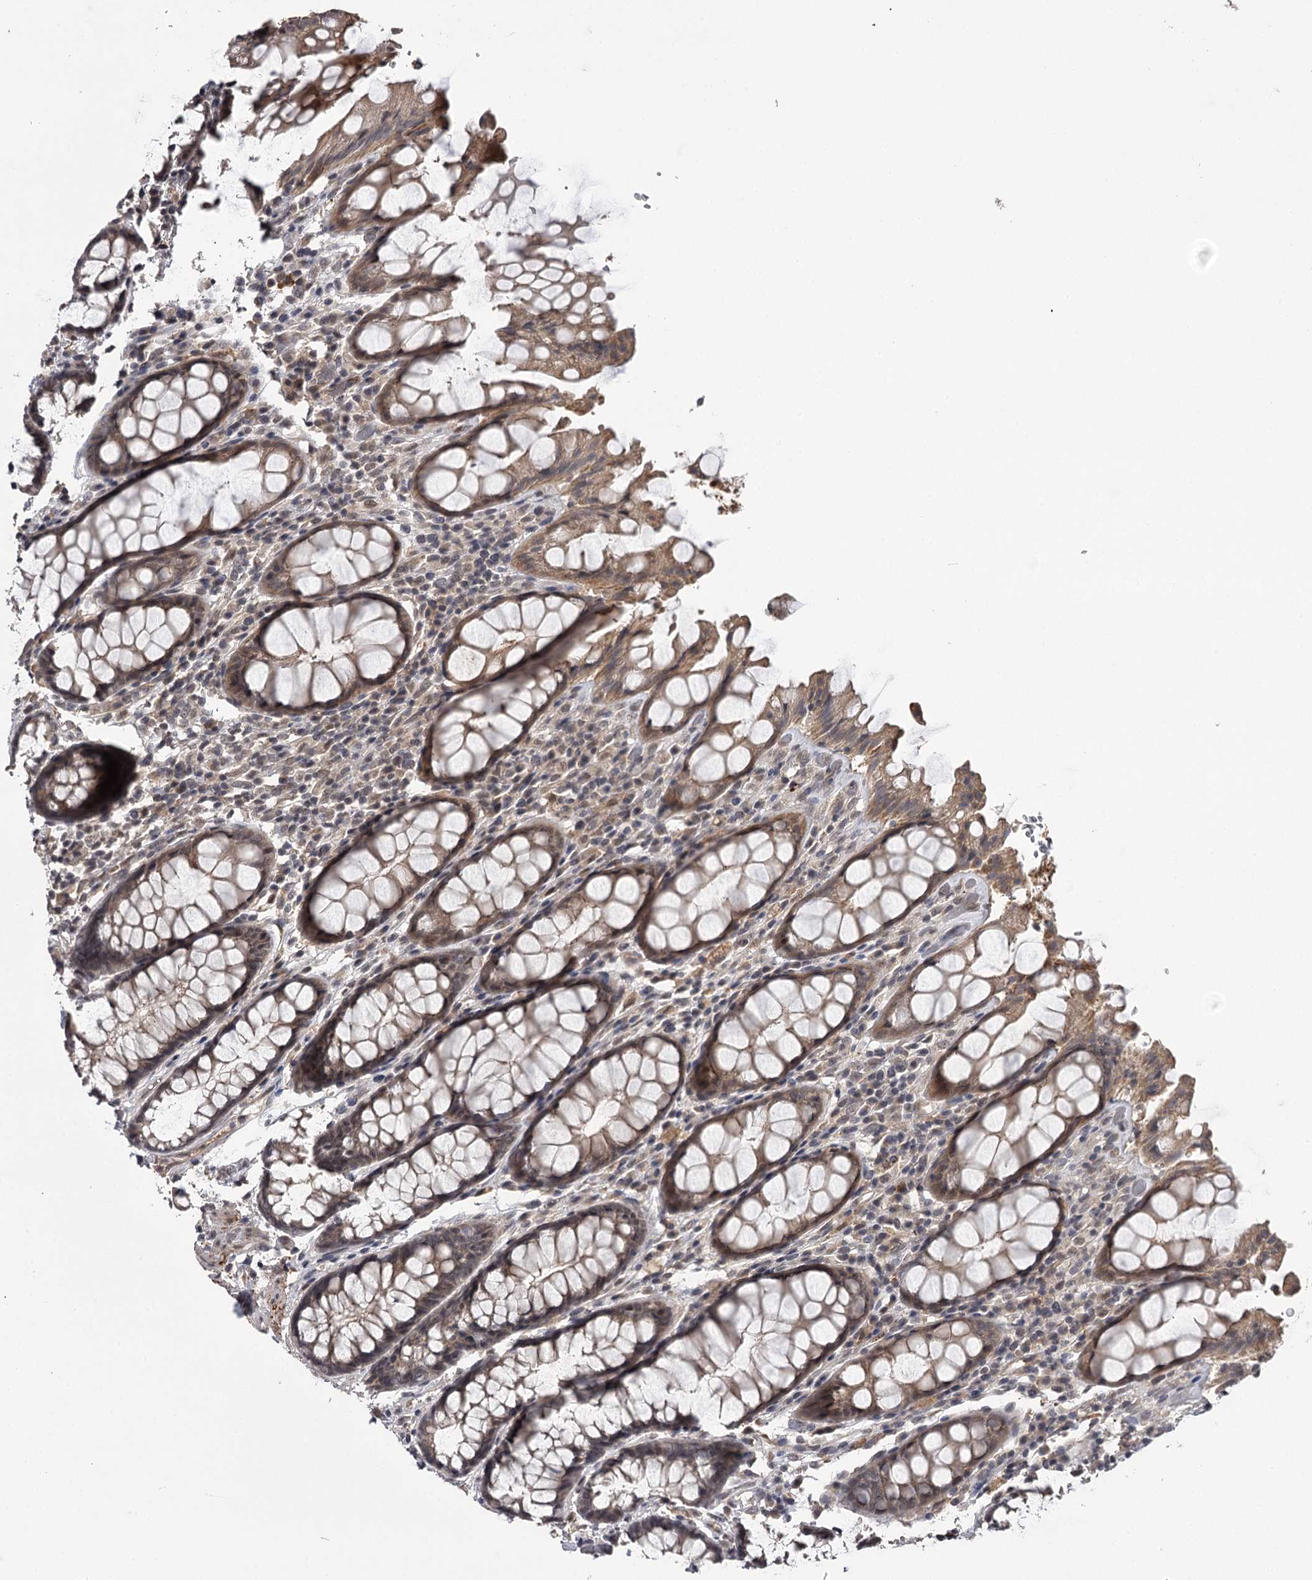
{"staining": {"intensity": "moderate", "quantity": ">75%", "location": "cytoplasmic/membranous"}, "tissue": "rectum", "cell_type": "Glandular cells", "image_type": "normal", "snomed": [{"axis": "morphology", "description": "Normal tissue, NOS"}, {"axis": "topography", "description": "Rectum"}], "caption": "A micrograph showing moderate cytoplasmic/membranous expression in about >75% of glandular cells in benign rectum, as visualized by brown immunohistochemical staining.", "gene": "CWF19L2", "patient": {"sex": "male", "age": 64}}